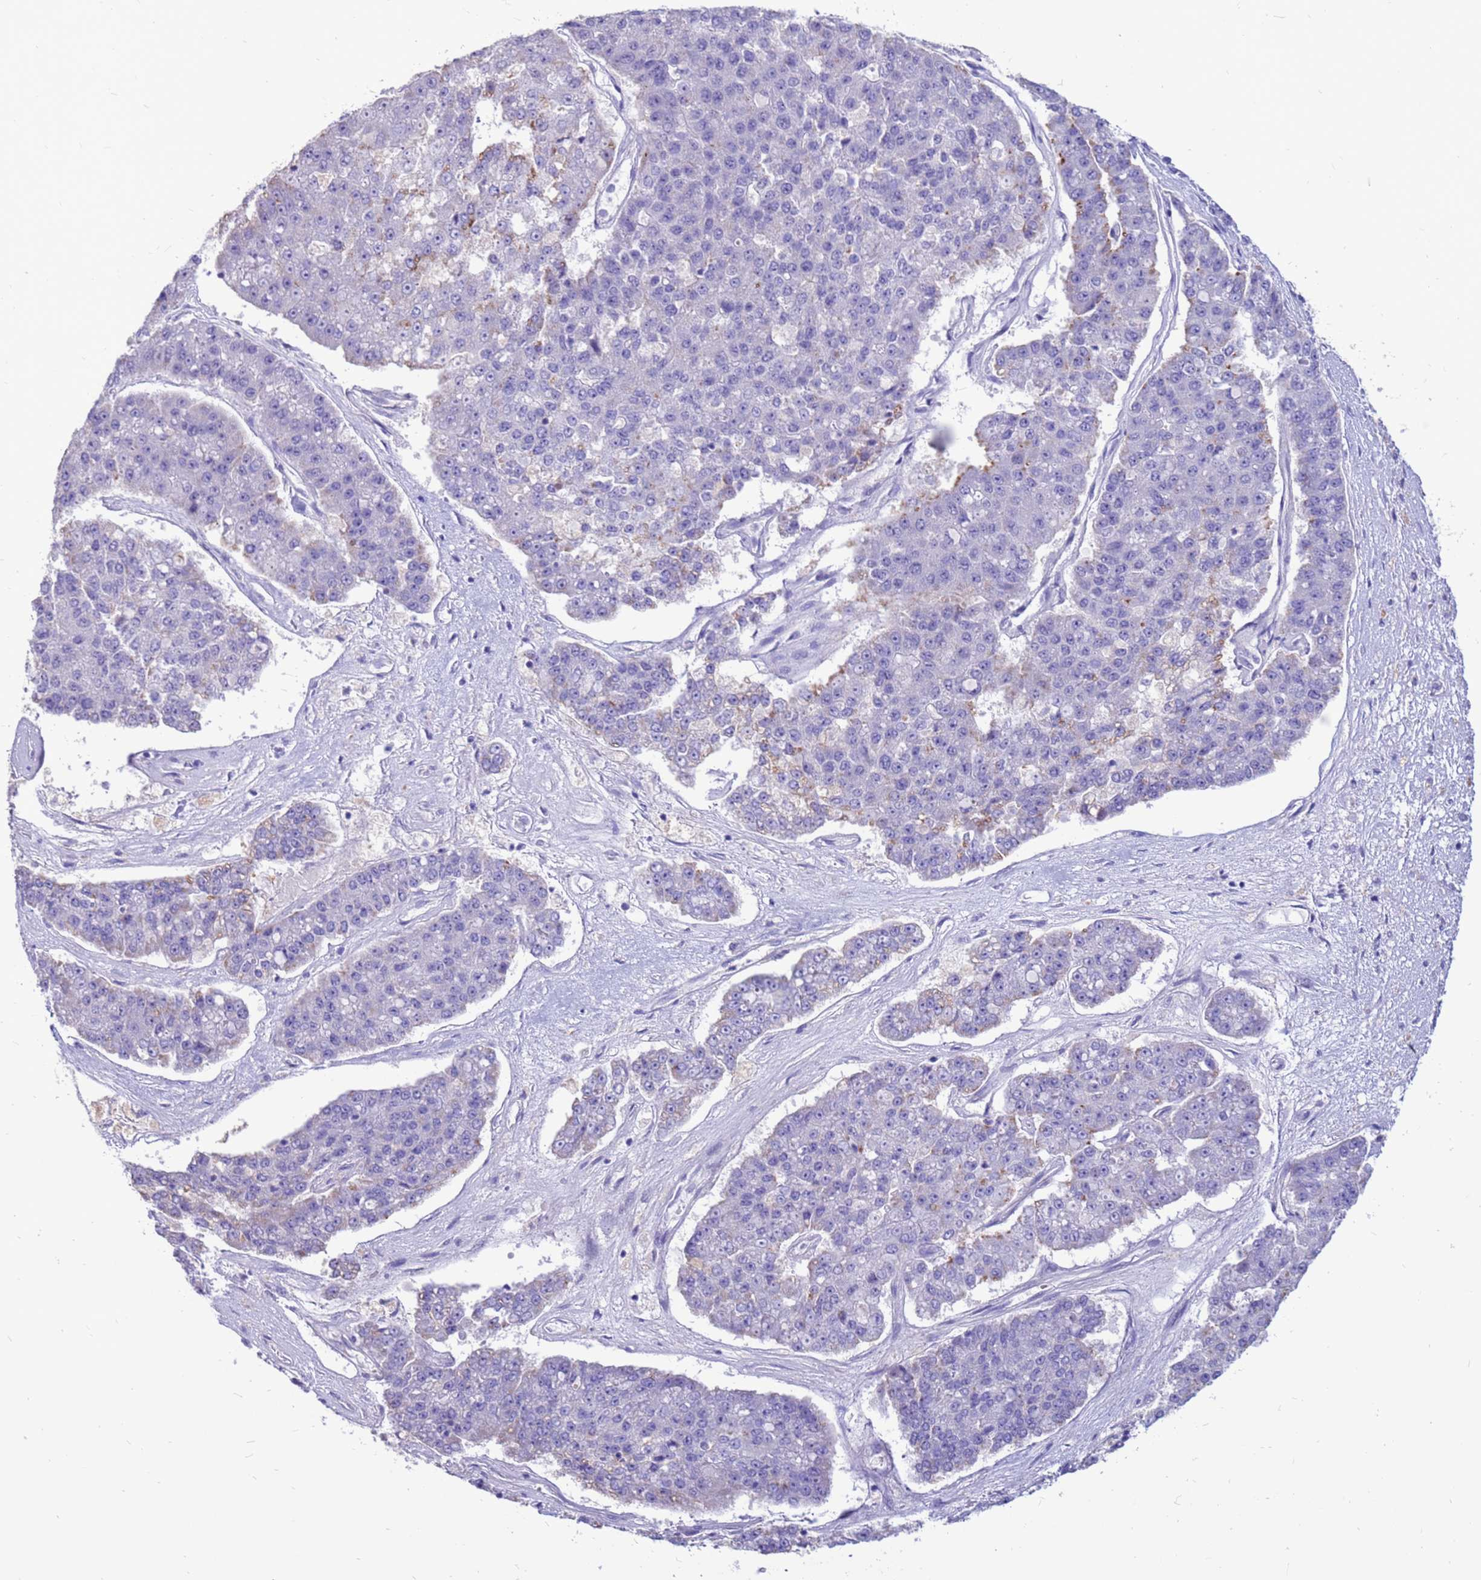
{"staining": {"intensity": "moderate", "quantity": "<25%", "location": "cytoplasmic/membranous"}, "tissue": "pancreatic cancer", "cell_type": "Tumor cells", "image_type": "cancer", "snomed": [{"axis": "morphology", "description": "Adenocarcinoma, NOS"}, {"axis": "topography", "description": "Pancreas"}], "caption": "Protein staining of pancreatic adenocarcinoma tissue displays moderate cytoplasmic/membranous positivity in about <25% of tumor cells. (IHC, brightfield microscopy, high magnification).", "gene": "PDE10A", "patient": {"sex": "male", "age": 50}}